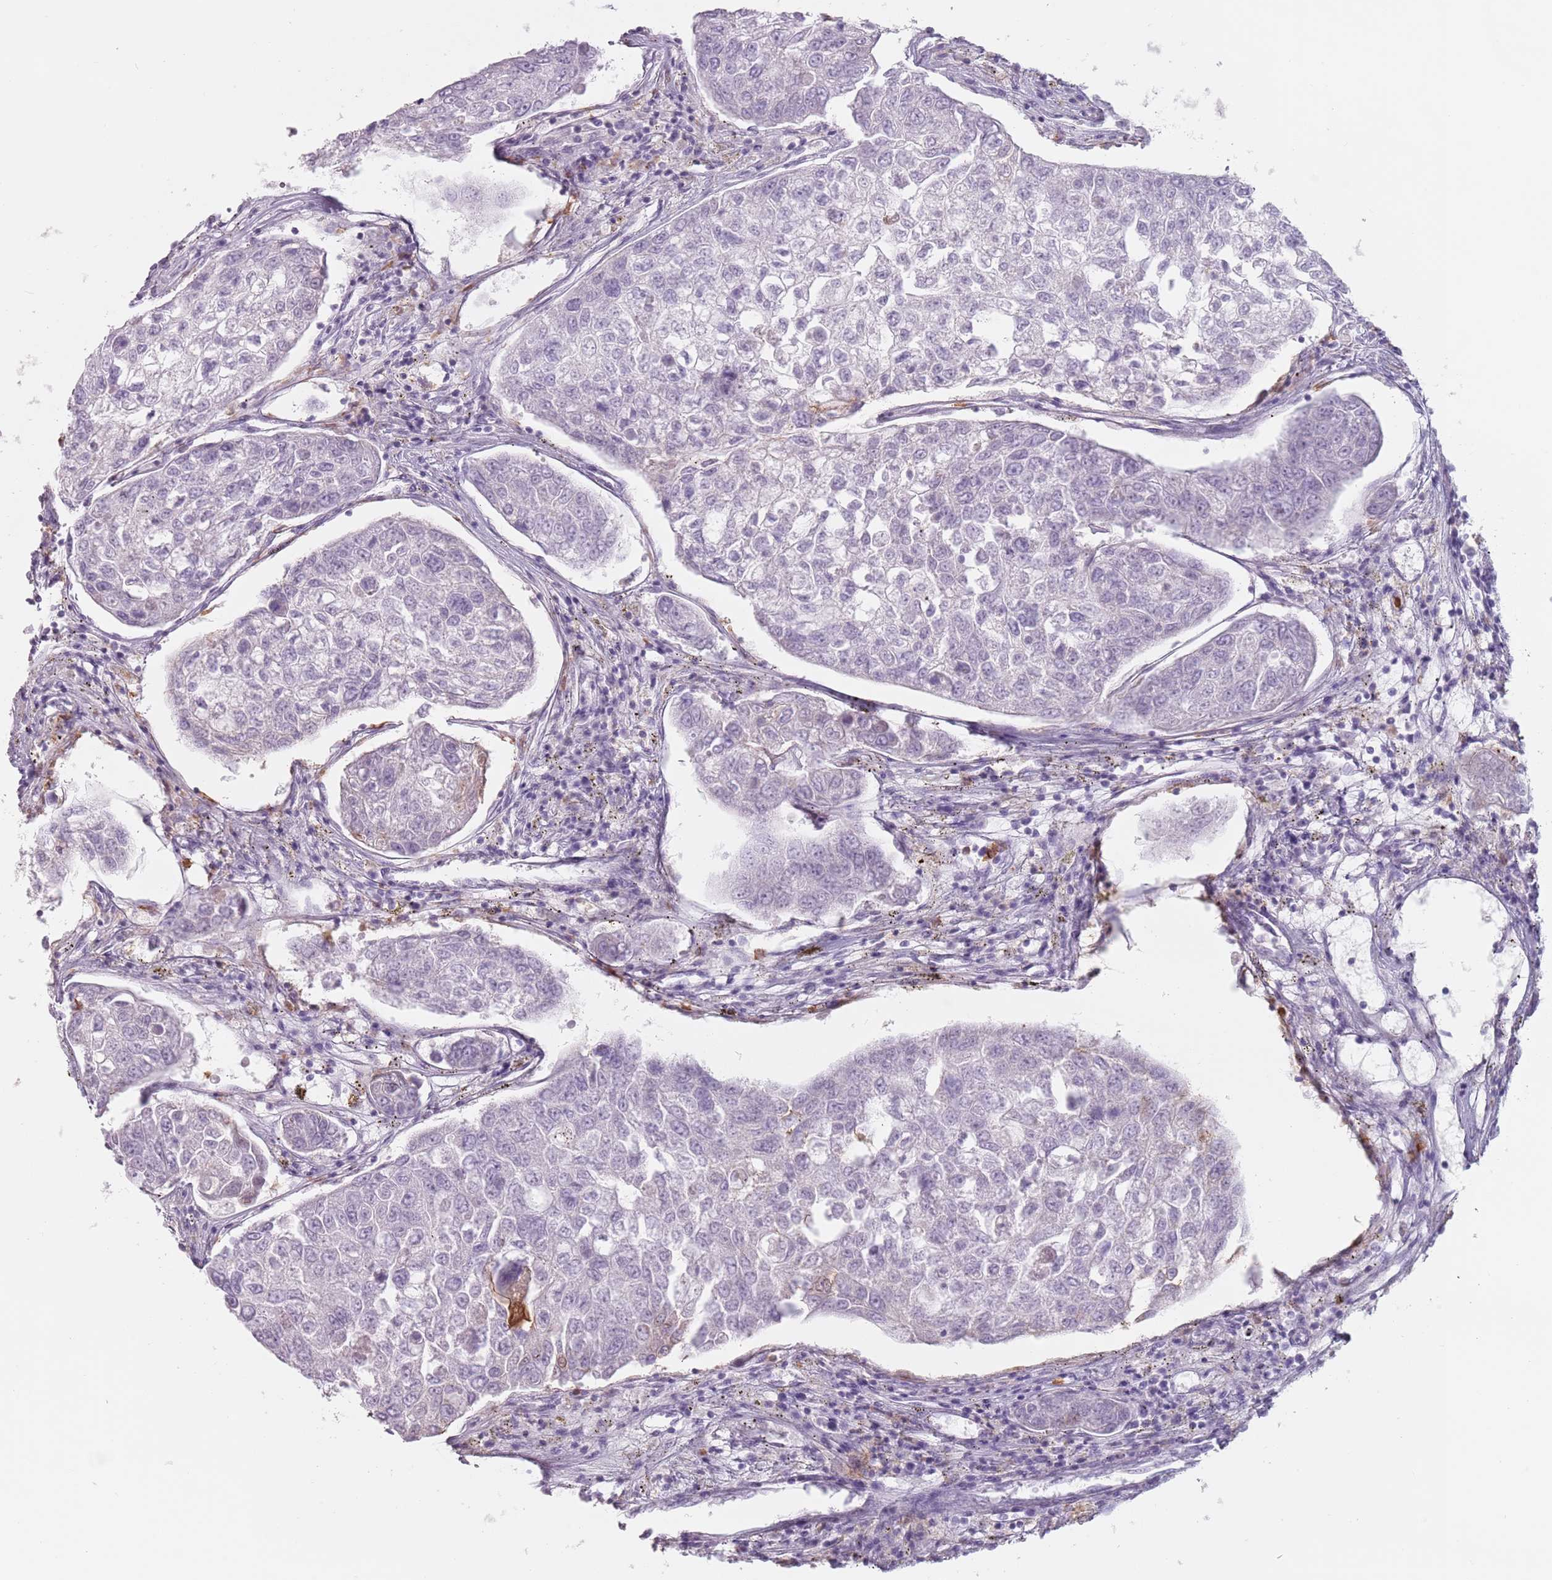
{"staining": {"intensity": "negative", "quantity": "none", "location": "none"}, "tissue": "urothelial cancer", "cell_type": "Tumor cells", "image_type": "cancer", "snomed": [{"axis": "morphology", "description": "Urothelial carcinoma, High grade"}, {"axis": "topography", "description": "Lymph node"}, {"axis": "topography", "description": "Urinary bladder"}], "caption": "This micrograph is of urothelial cancer stained with IHC to label a protein in brown with the nuclei are counter-stained blue. There is no expression in tumor cells.", "gene": "ZNF584", "patient": {"sex": "male", "age": 51}}